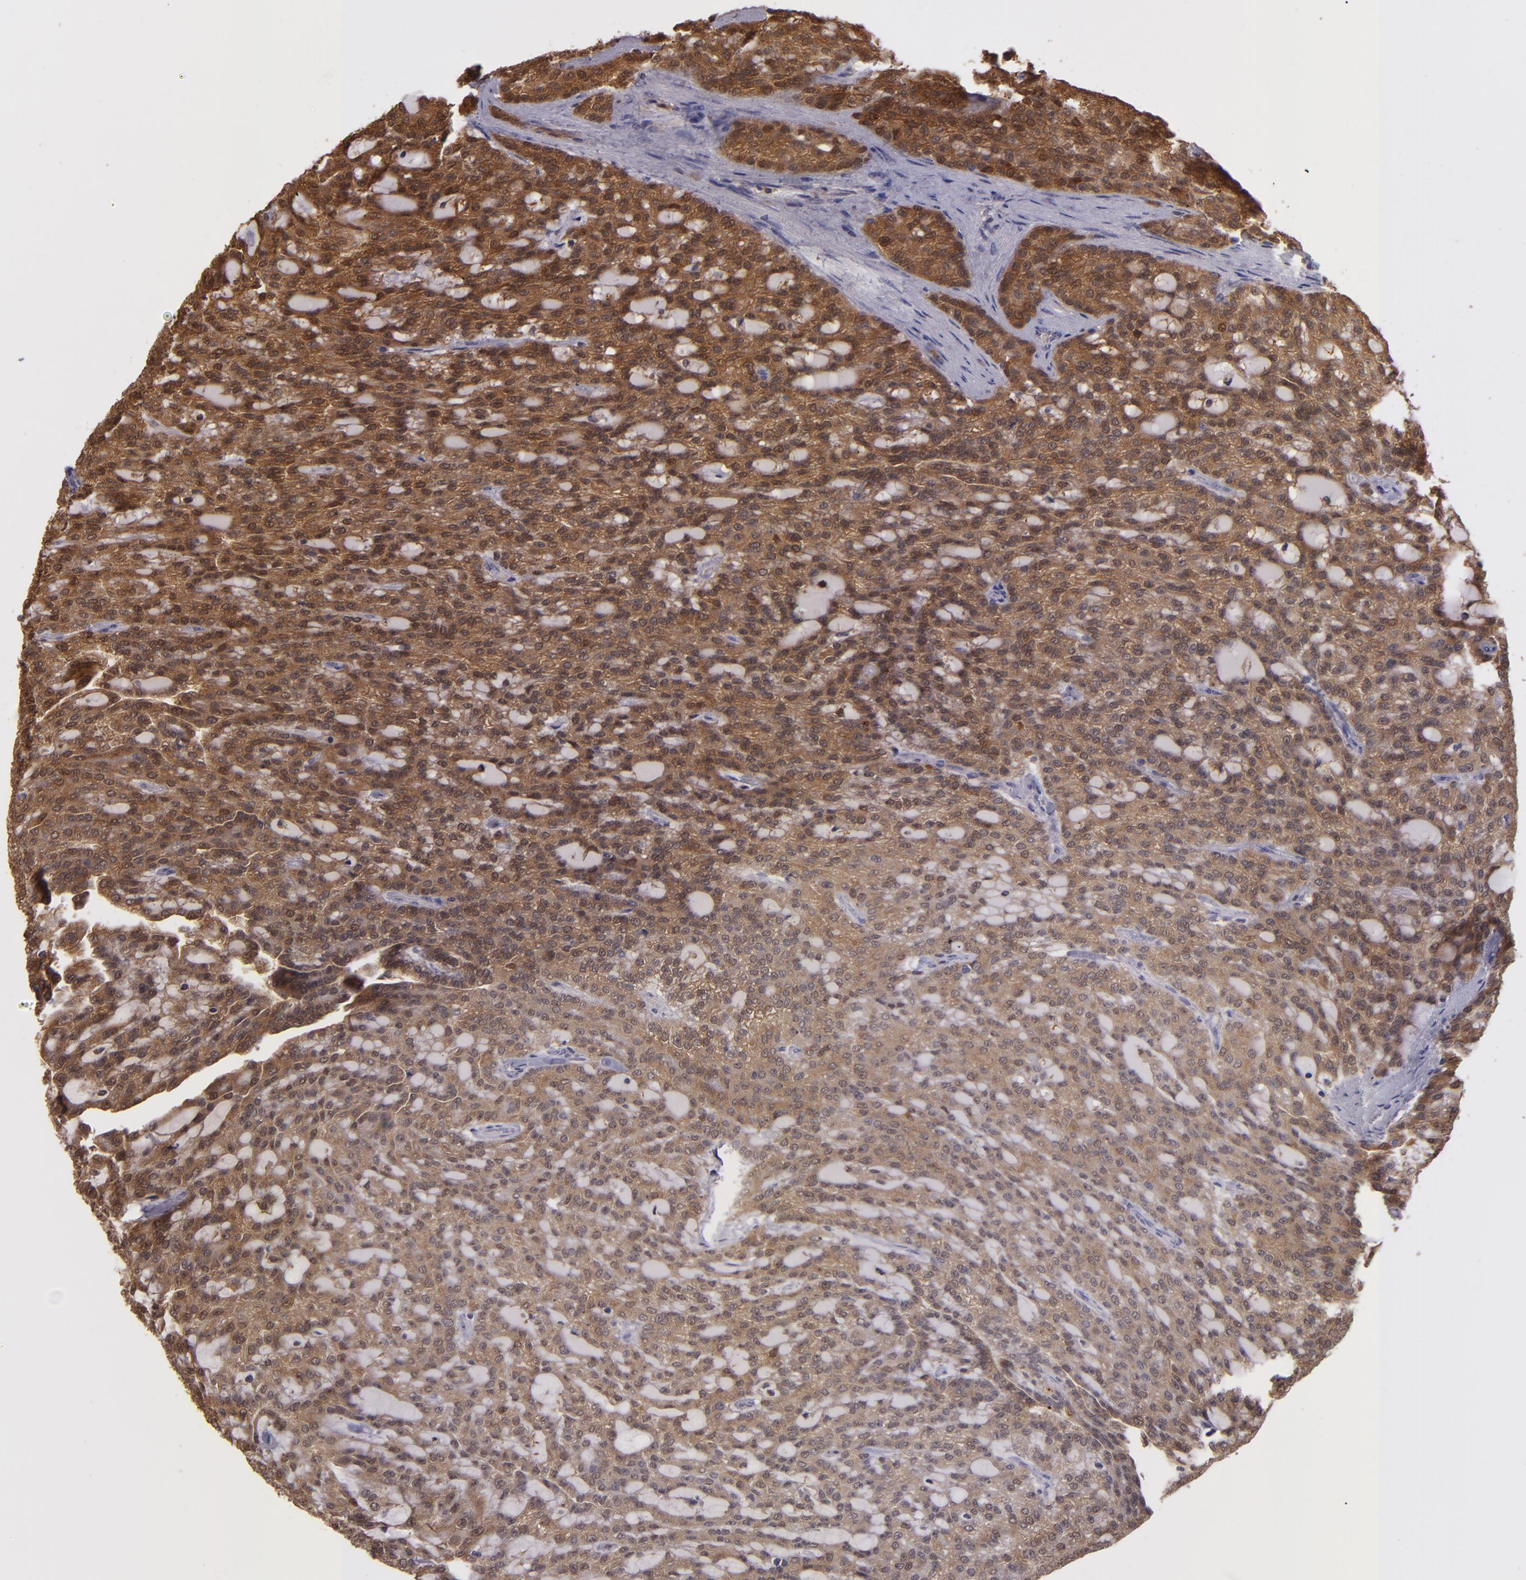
{"staining": {"intensity": "moderate", "quantity": ">75%", "location": "cytoplasmic/membranous"}, "tissue": "renal cancer", "cell_type": "Tumor cells", "image_type": "cancer", "snomed": [{"axis": "morphology", "description": "Adenocarcinoma, NOS"}, {"axis": "topography", "description": "Kidney"}], "caption": "Protein expression analysis of human renal cancer reveals moderate cytoplasmic/membranous positivity in about >75% of tumor cells.", "gene": "FHIT", "patient": {"sex": "male", "age": 63}}